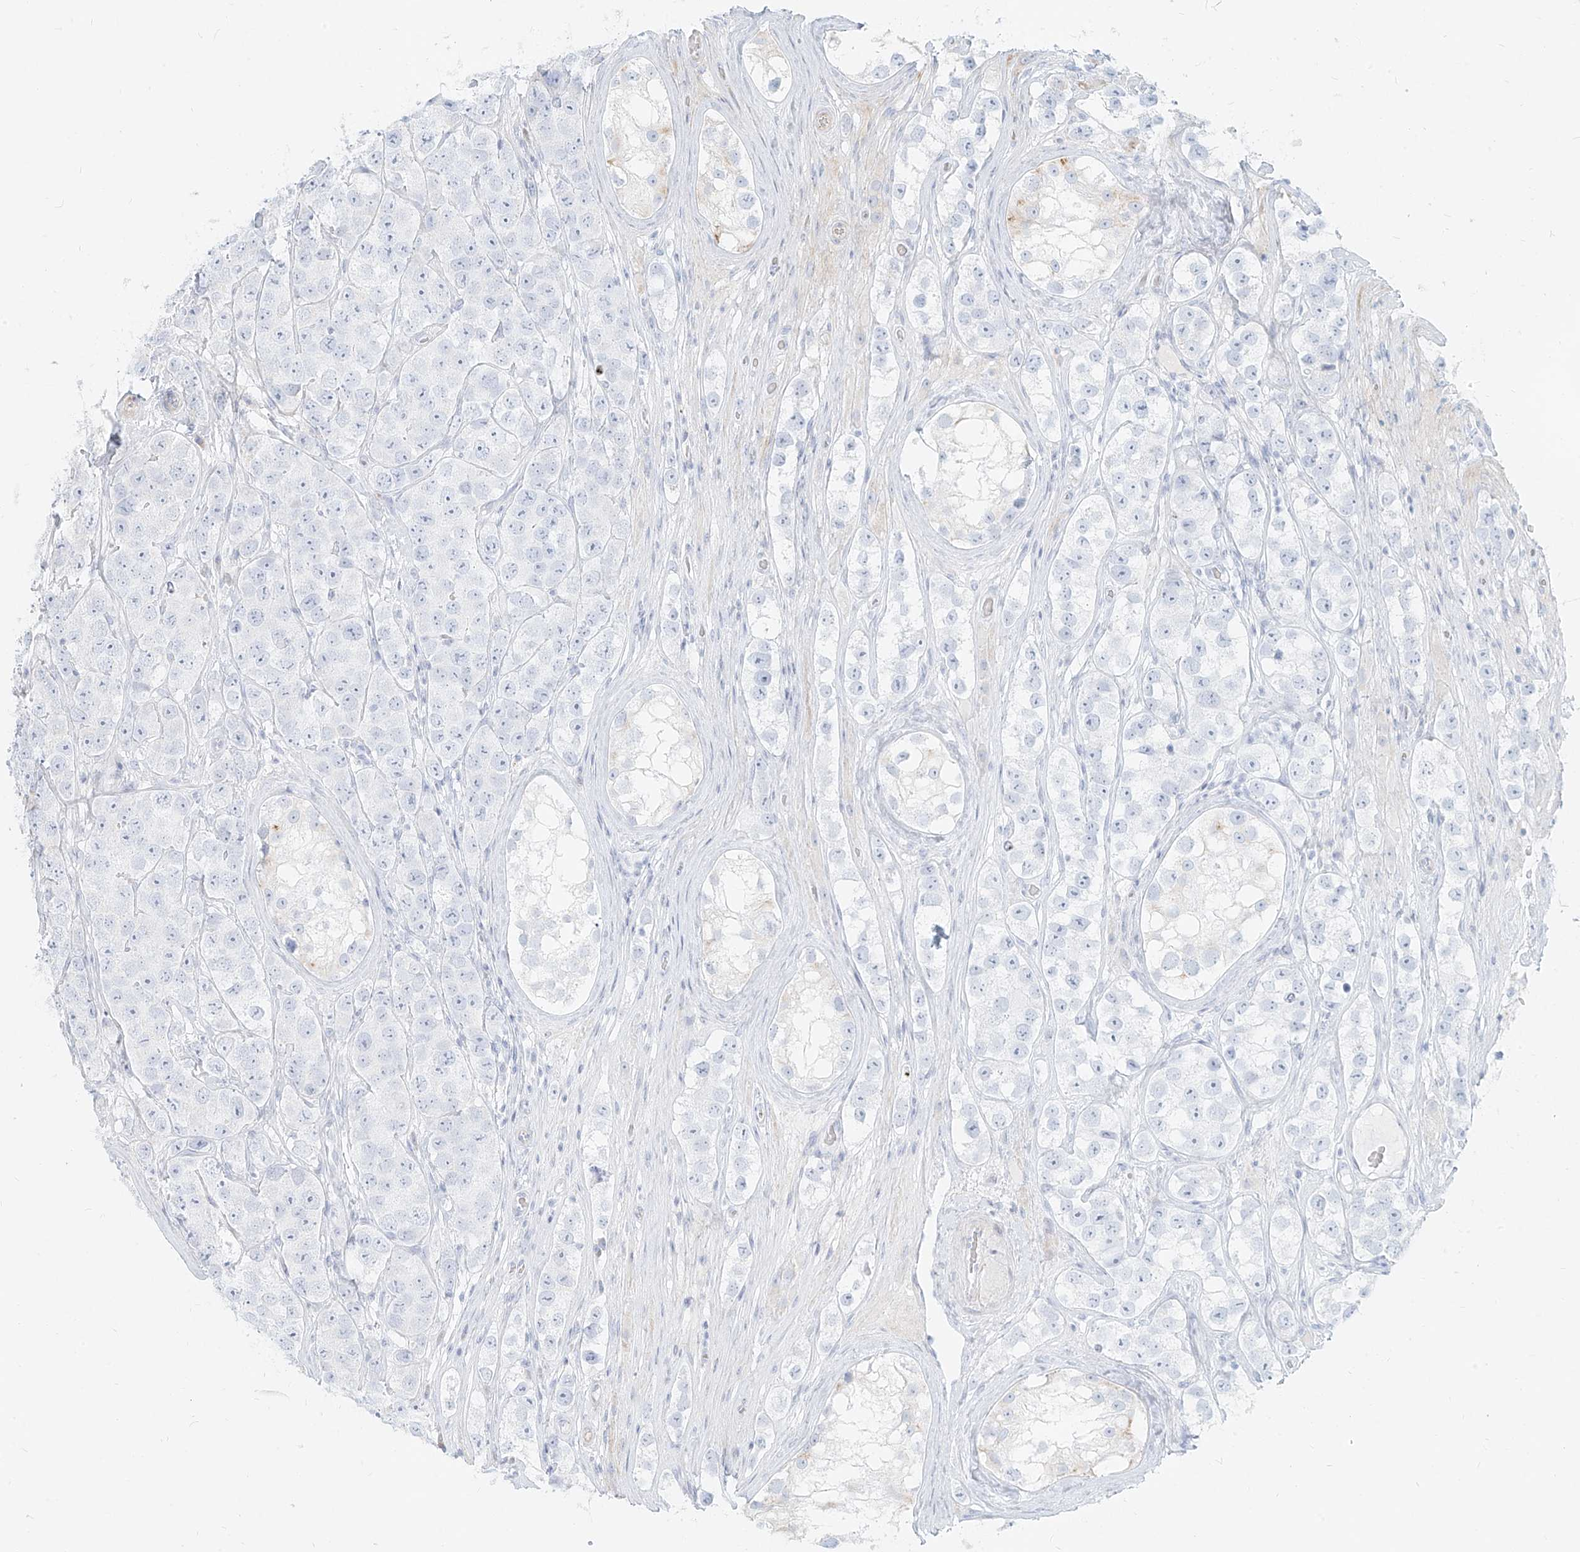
{"staining": {"intensity": "negative", "quantity": "none", "location": "none"}, "tissue": "testis cancer", "cell_type": "Tumor cells", "image_type": "cancer", "snomed": [{"axis": "morphology", "description": "Seminoma, NOS"}, {"axis": "topography", "description": "Testis"}], "caption": "Tumor cells are negative for protein expression in human testis cancer.", "gene": "MTX2", "patient": {"sex": "male", "age": 28}}